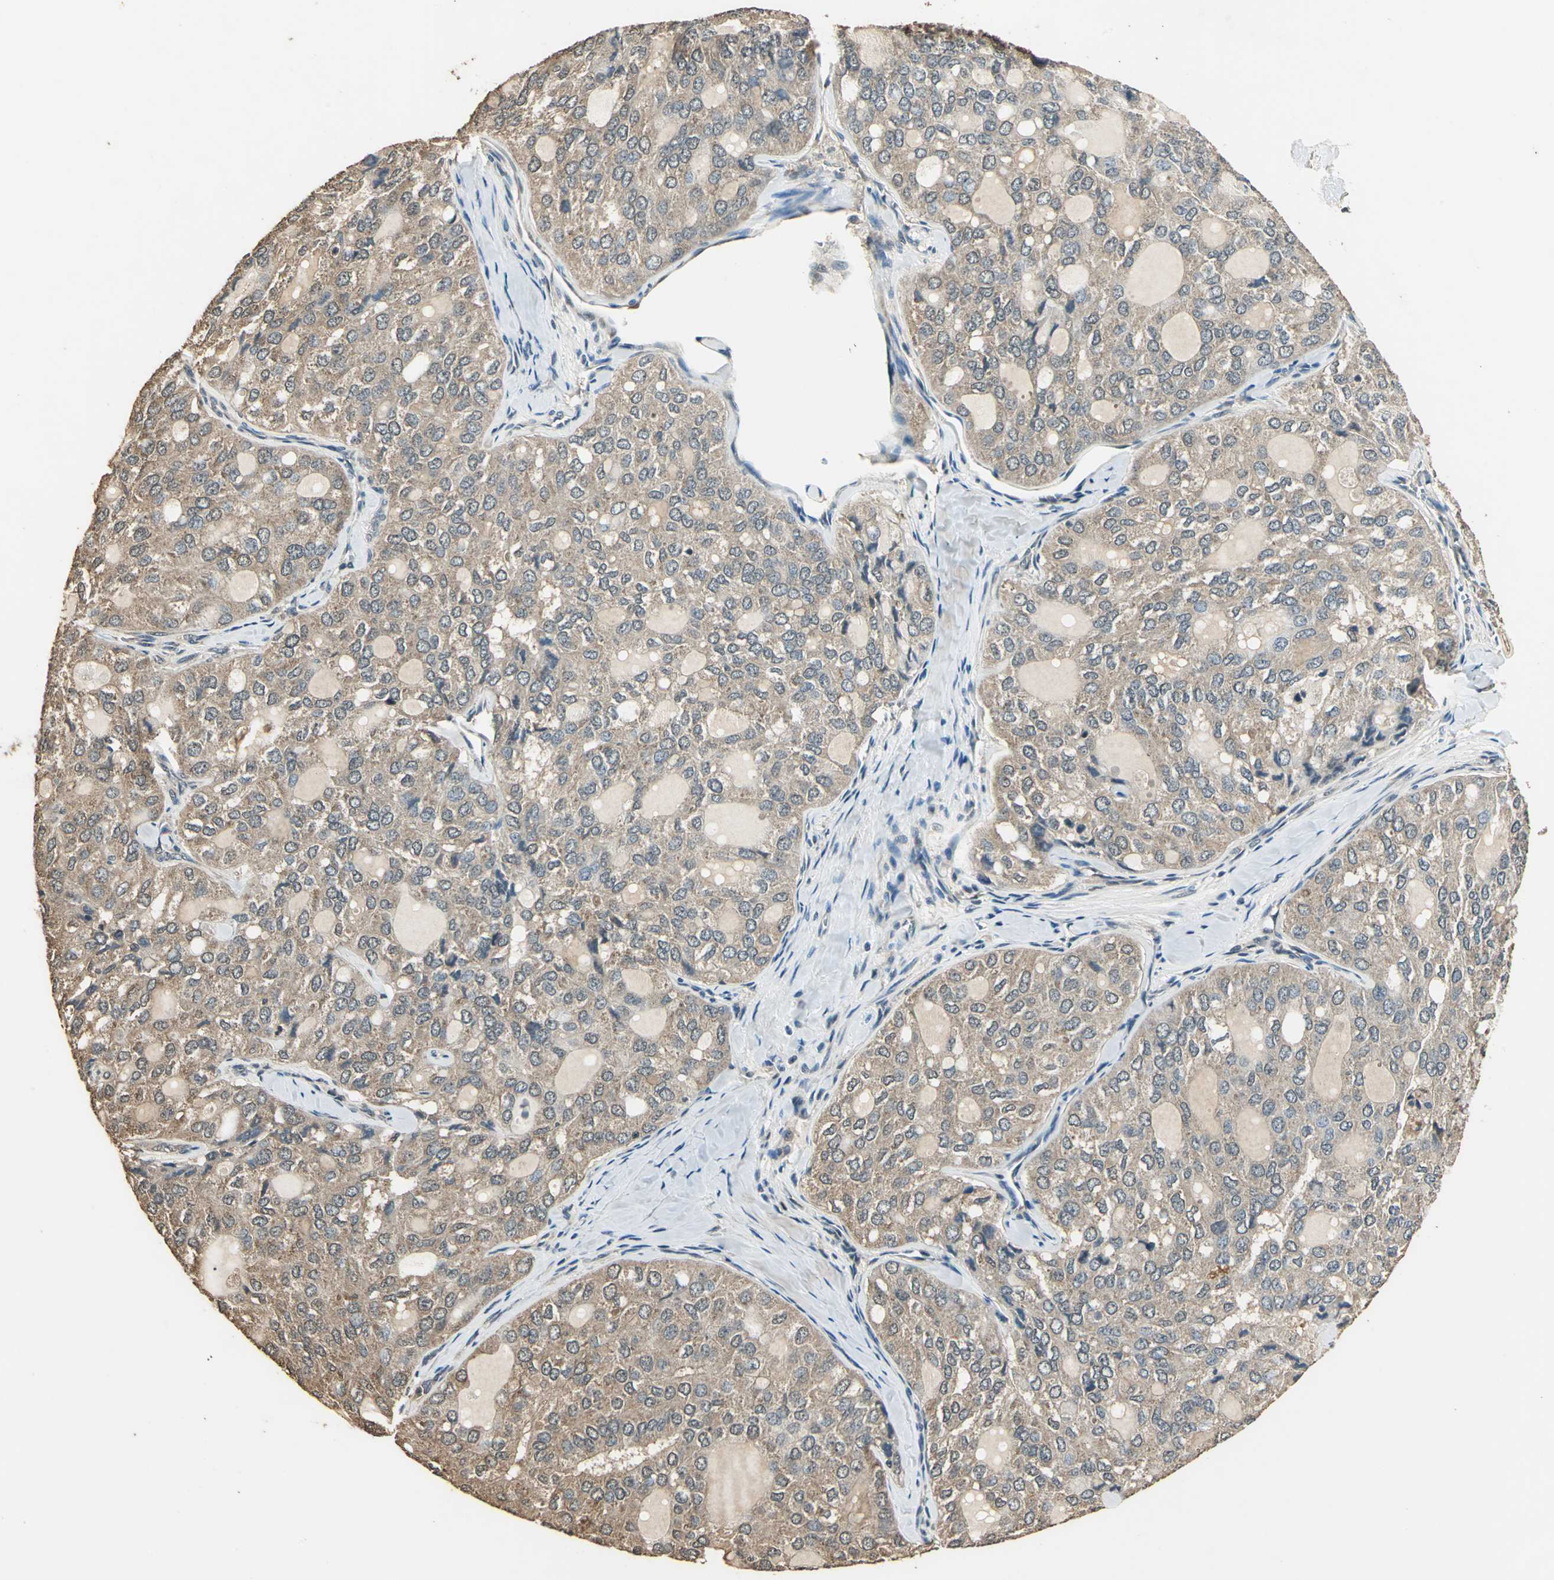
{"staining": {"intensity": "moderate", "quantity": ">75%", "location": "cytoplasmic/membranous"}, "tissue": "thyroid cancer", "cell_type": "Tumor cells", "image_type": "cancer", "snomed": [{"axis": "morphology", "description": "Follicular adenoma carcinoma, NOS"}, {"axis": "topography", "description": "Thyroid gland"}], "caption": "A brown stain highlights moderate cytoplasmic/membranous staining of a protein in human thyroid cancer (follicular adenoma carcinoma) tumor cells. (brown staining indicates protein expression, while blue staining denotes nuclei).", "gene": "TMPRSS4", "patient": {"sex": "male", "age": 75}}